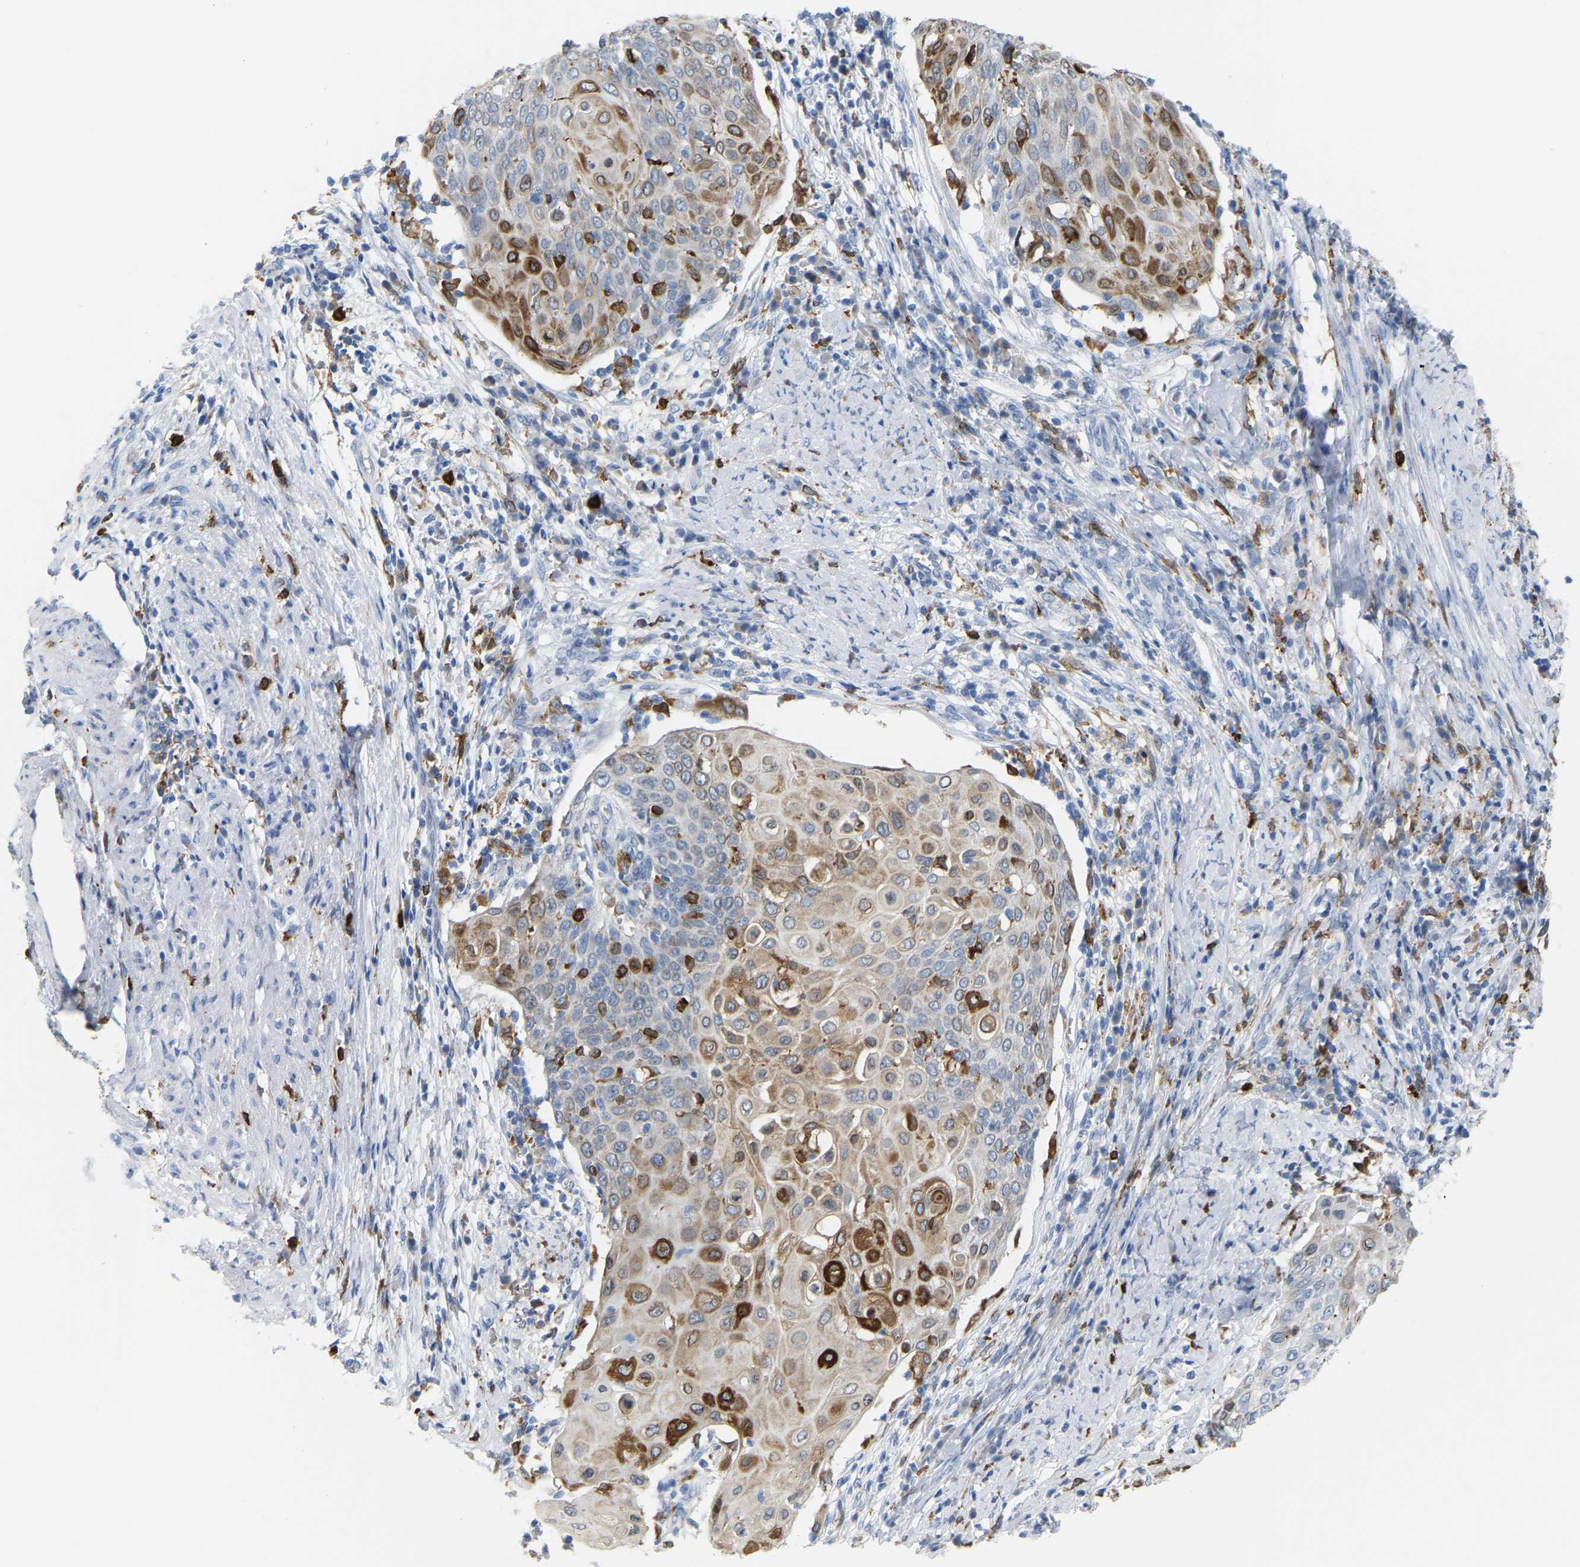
{"staining": {"intensity": "moderate", "quantity": "<25%", "location": "cytoplasmic/membranous"}, "tissue": "cervical cancer", "cell_type": "Tumor cells", "image_type": "cancer", "snomed": [{"axis": "morphology", "description": "Squamous cell carcinoma, NOS"}, {"axis": "topography", "description": "Cervix"}], "caption": "Human cervical squamous cell carcinoma stained for a protein (brown) displays moderate cytoplasmic/membranous positive expression in approximately <25% of tumor cells.", "gene": "PTGS1", "patient": {"sex": "female", "age": 39}}